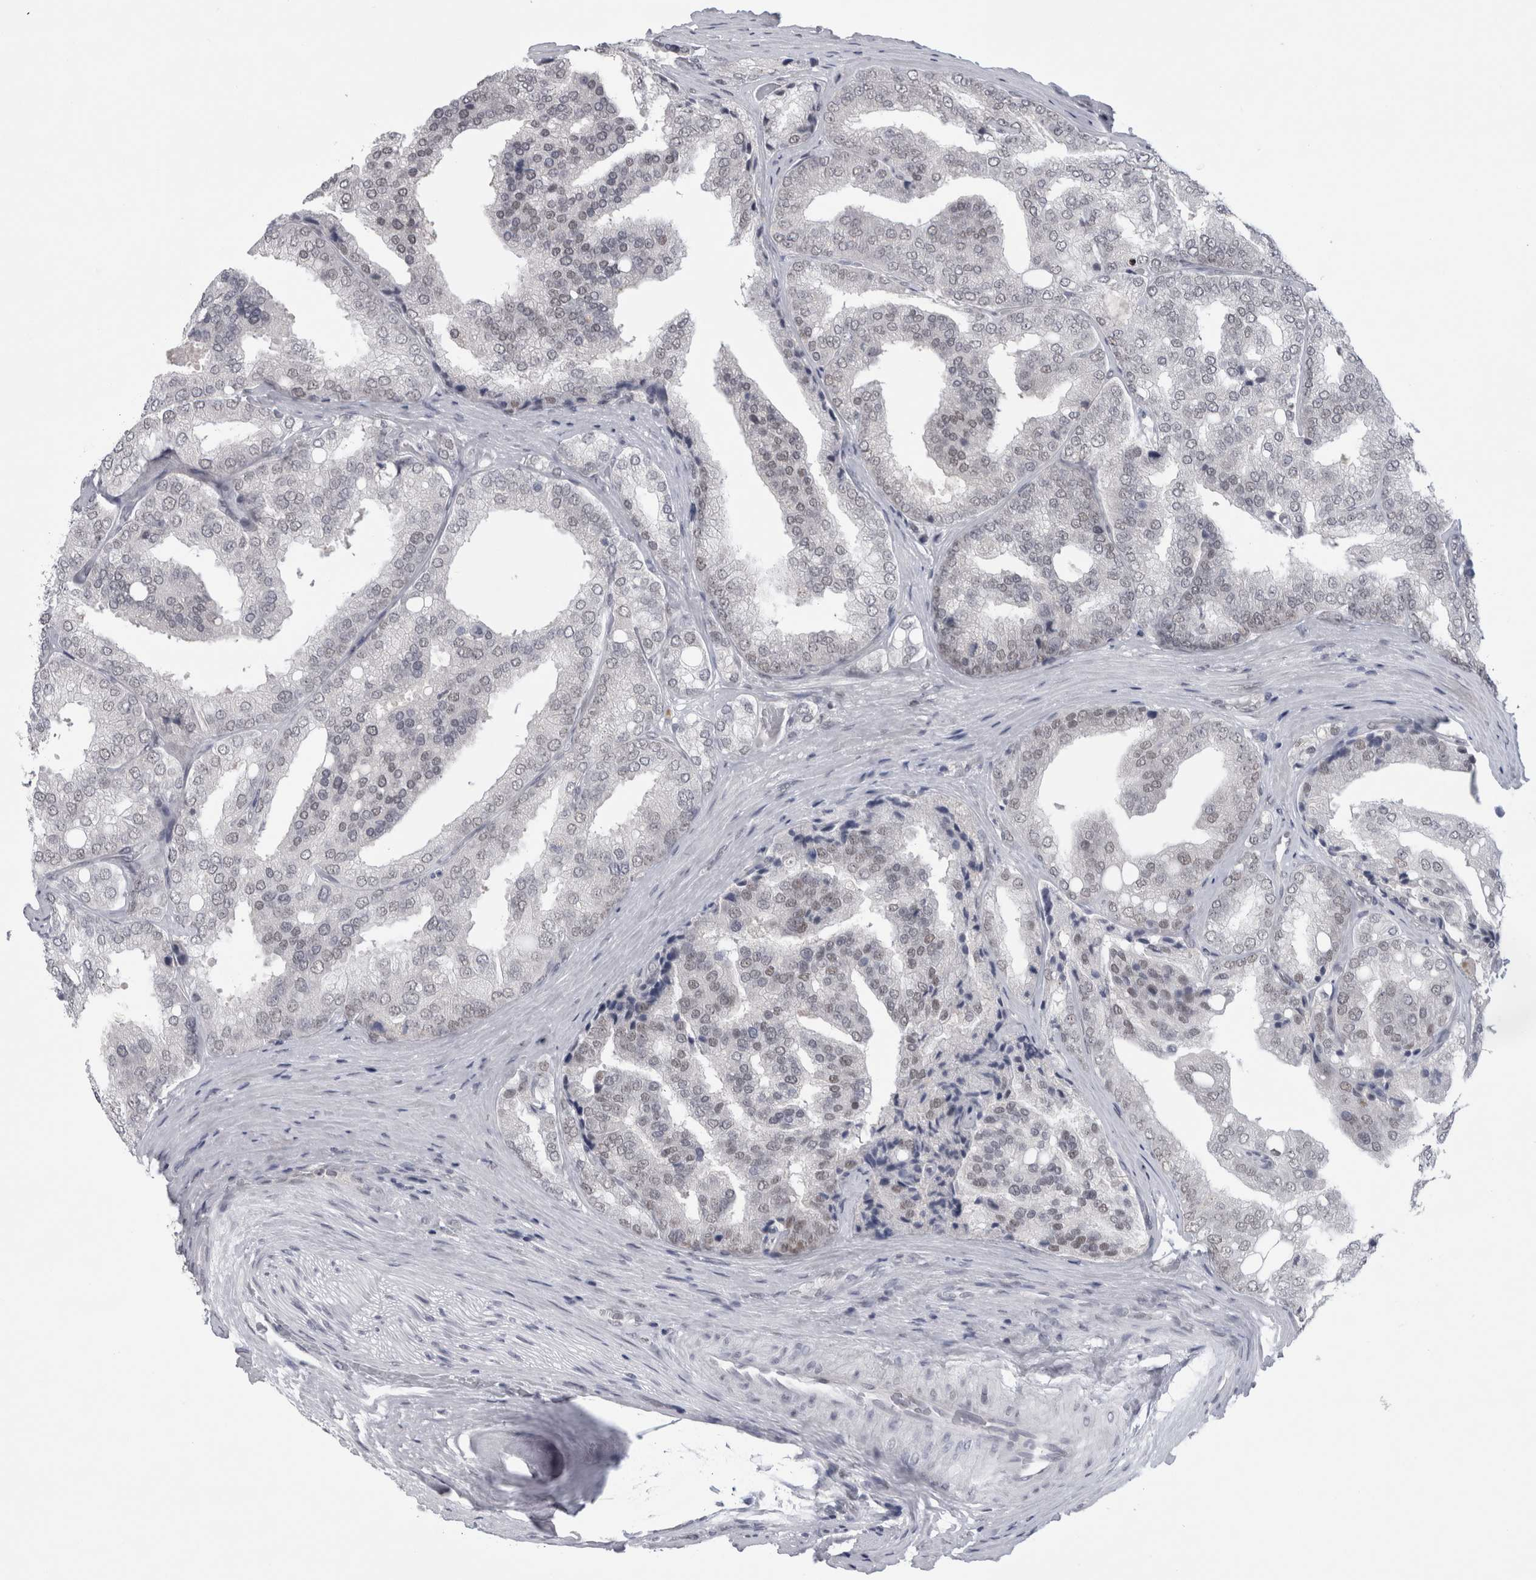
{"staining": {"intensity": "weak", "quantity": "<25%", "location": "nuclear"}, "tissue": "prostate cancer", "cell_type": "Tumor cells", "image_type": "cancer", "snomed": [{"axis": "morphology", "description": "Adenocarcinoma, High grade"}, {"axis": "topography", "description": "Prostate"}], "caption": "An image of prostate cancer (high-grade adenocarcinoma) stained for a protein displays no brown staining in tumor cells. (Stains: DAB IHC with hematoxylin counter stain, Microscopy: brightfield microscopy at high magnification).", "gene": "PSMB2", "patient": {"sex": "male", "age": 50}}